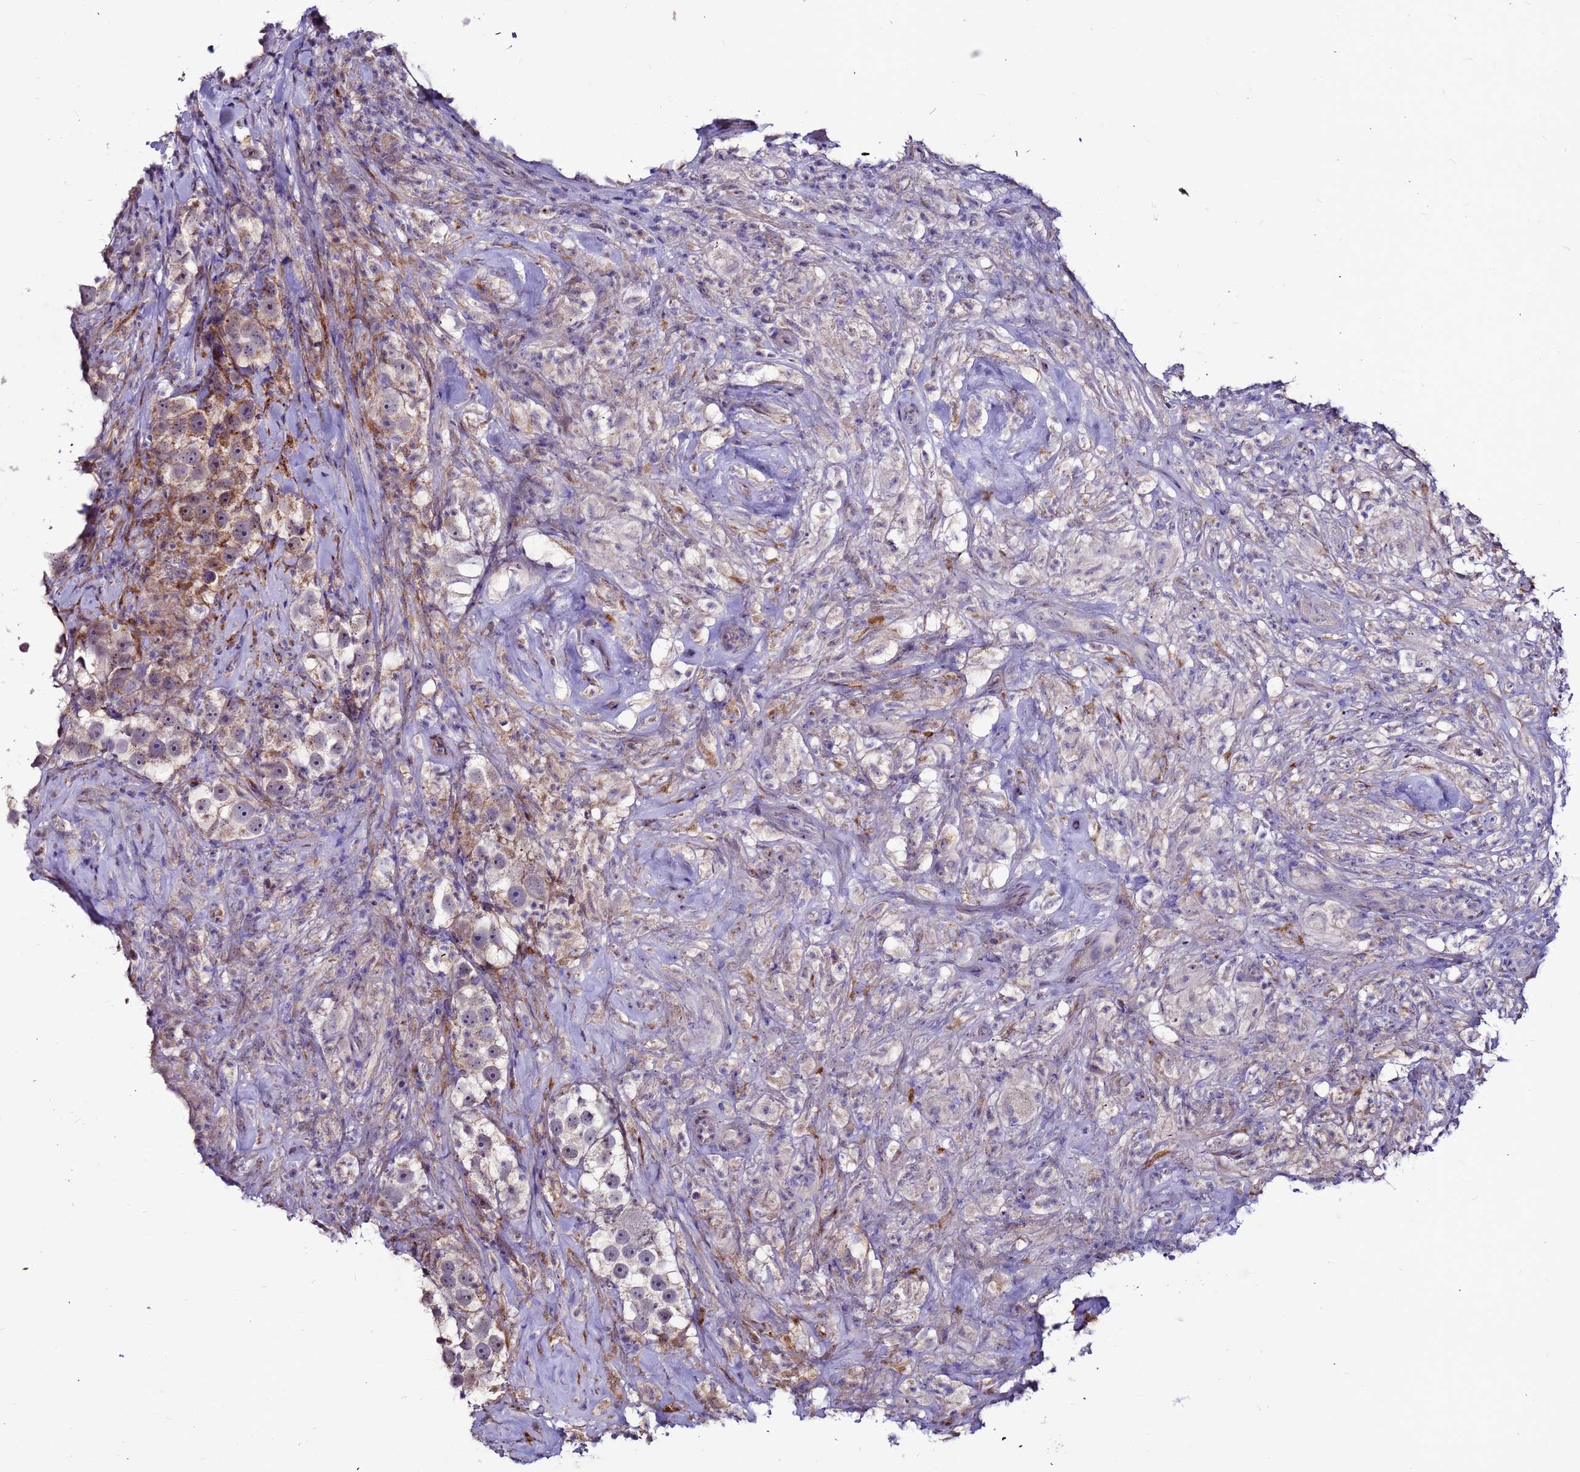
{"staining": {"intensity": "moderate", "quantity": "<25%", "location": "cytoplasmic/membranous"}, "tissue": "testis cancer", "cell_type": "Tumor cells", "image_type": "cancer", "snomed": [{"axis": "morphology", "description": "Seminoma, NOS"}, {"axis": "topography", "description": "Testis"}], "caption": "Immunohistochemistry histopathology image of testis seminoma stained for a protein (brown), which demonstrates low levels of moderate cytoplasmic/membranous expression in about <25% of tumor cells.", "gene": "SLC44A3", "patient": {"sex": "male", "age": 49}}